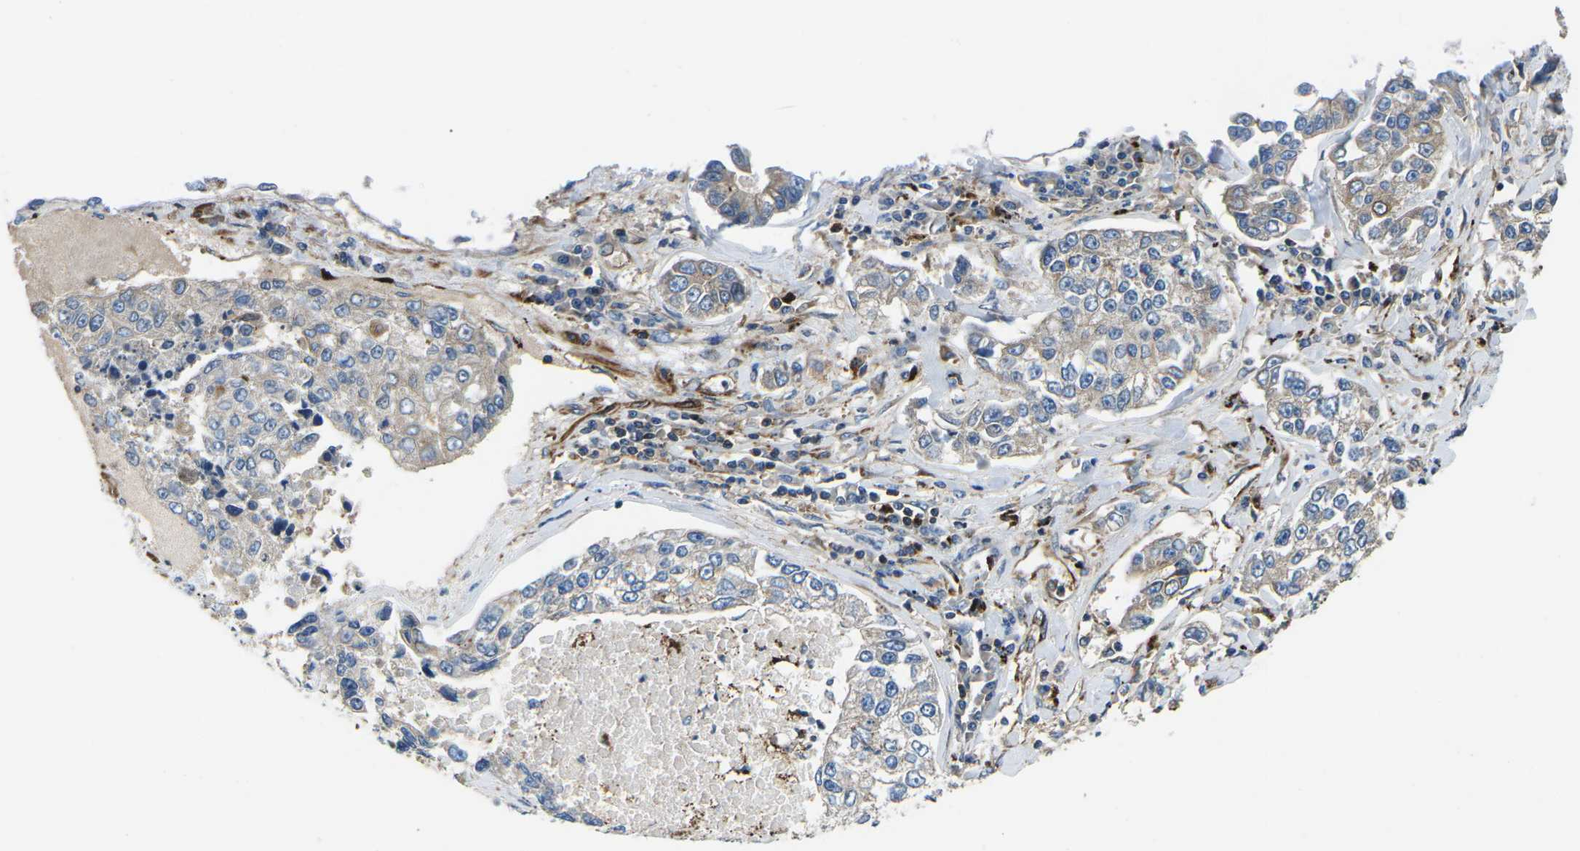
{"staining": {"intensity": "weak", "quantity": ">75%", "location": "cytoplasmic/membranous"}, "tissue": "lung cancer", "cell_type": "Tumor cells", "image_type": "cancer", "snomed": [{"axis": "morphology", "description": "Adenocarcinoma, NOS"}, {"axis": "topography", "description": "Lung"}], "caption": "Human adenocarcinoma (lung) stained with a brown dye shows weak cytoplasmic/membranous positive expression in approximately >75% of tumor cells.", "gene": "KCNJ15", "patient": {"sex": "male", "age": 49}}